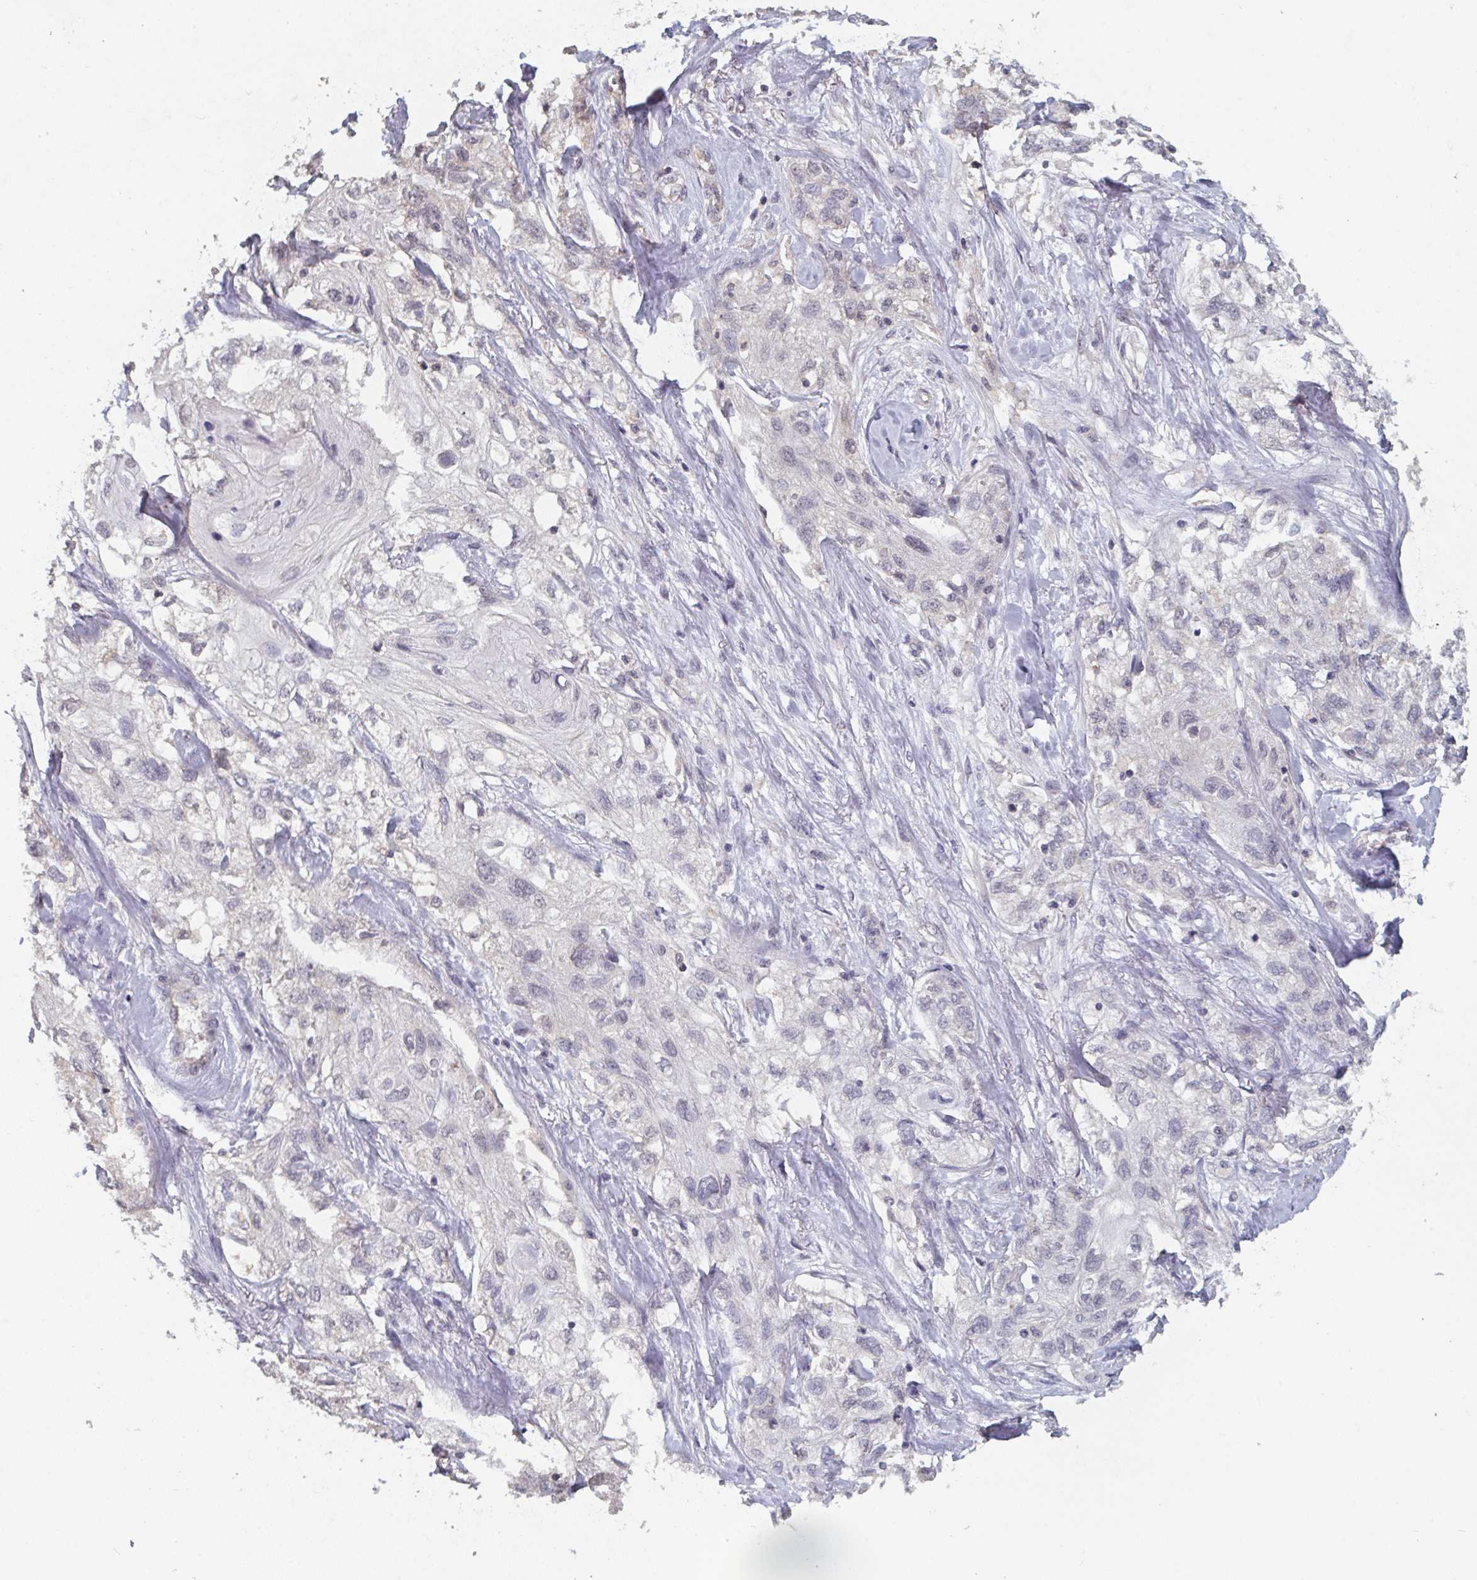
{"staining": {"intensity": "negative", "quantity": "none", "location": "none"}, "tissue": "skin cancer", "cell_type": "Tumor cells", "image_type": "cancer", "snomed": [{"axis": "morphology", "description": "Squamous cell carcinoma, NOS"}, {"axis": "topography", "description": "Skin"}, {"axis": "topography", "description": "Vulva"}], "caption": "Tumor cells show no significant expression in skin cancer (squamous cell carcinoma).", "gene": "LIX1", "patient": {"sex": "female", "age": 86}}